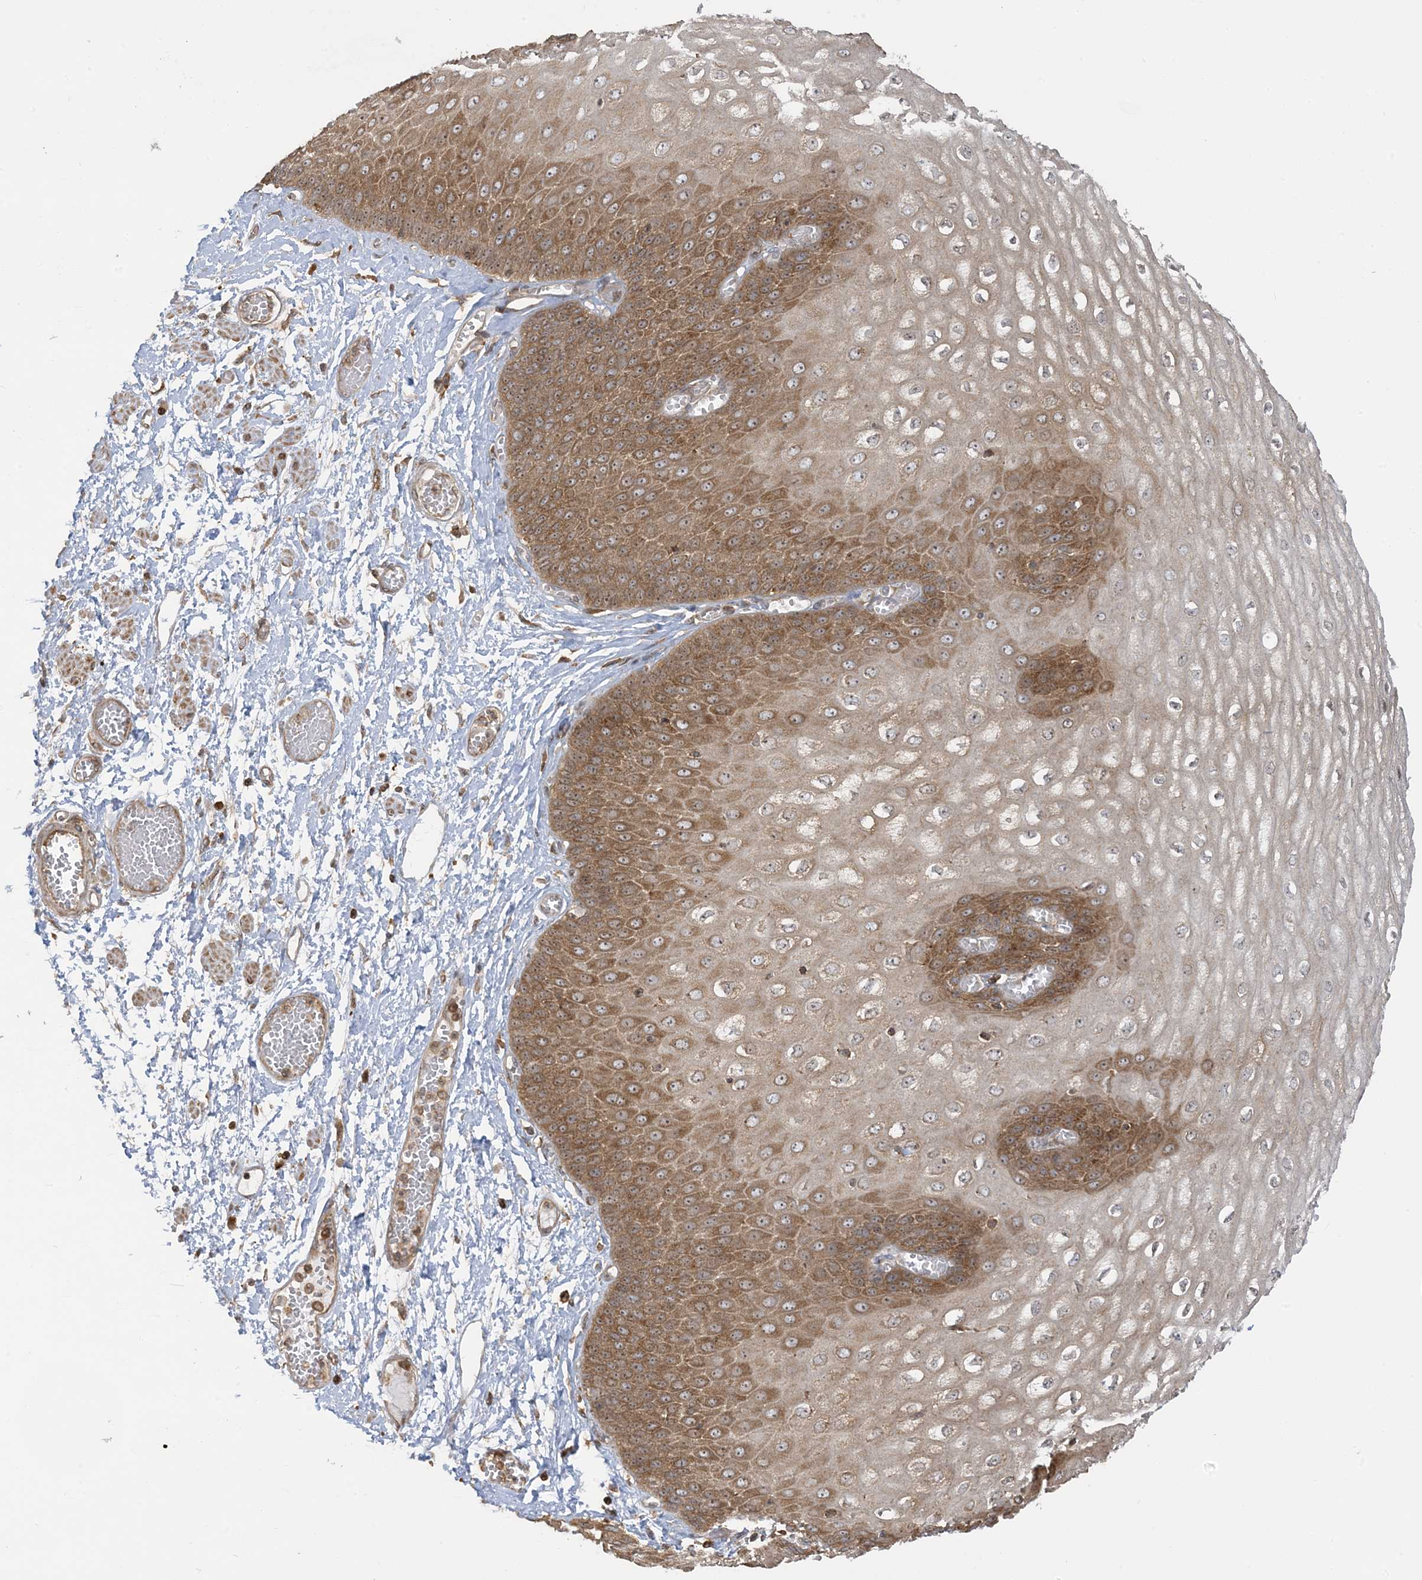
{"staining": {"intensity": "moderate", "quantity": ">75%", "location": "cytoplasmic/membranous,nuclear"}, "tissue": "esophagus", "cell_type": "Squamous epithelial cells", "image_type": "normal", "snomed": [{"axis": "morphology", "description": "Normal tissue, NOS"}, {"axis": "topography", "description": "Esophagus"}], "caption": "Moderate cytoplasmic/membranous,nuclear protein positivity is appreciated in approximately >75% of squamous epithelial cells in esophagus. (Brightfield microscopy of DAB IHC at high magnification).", "gene": "SRP72", "patient": {"sex": "male", "age": 60}}